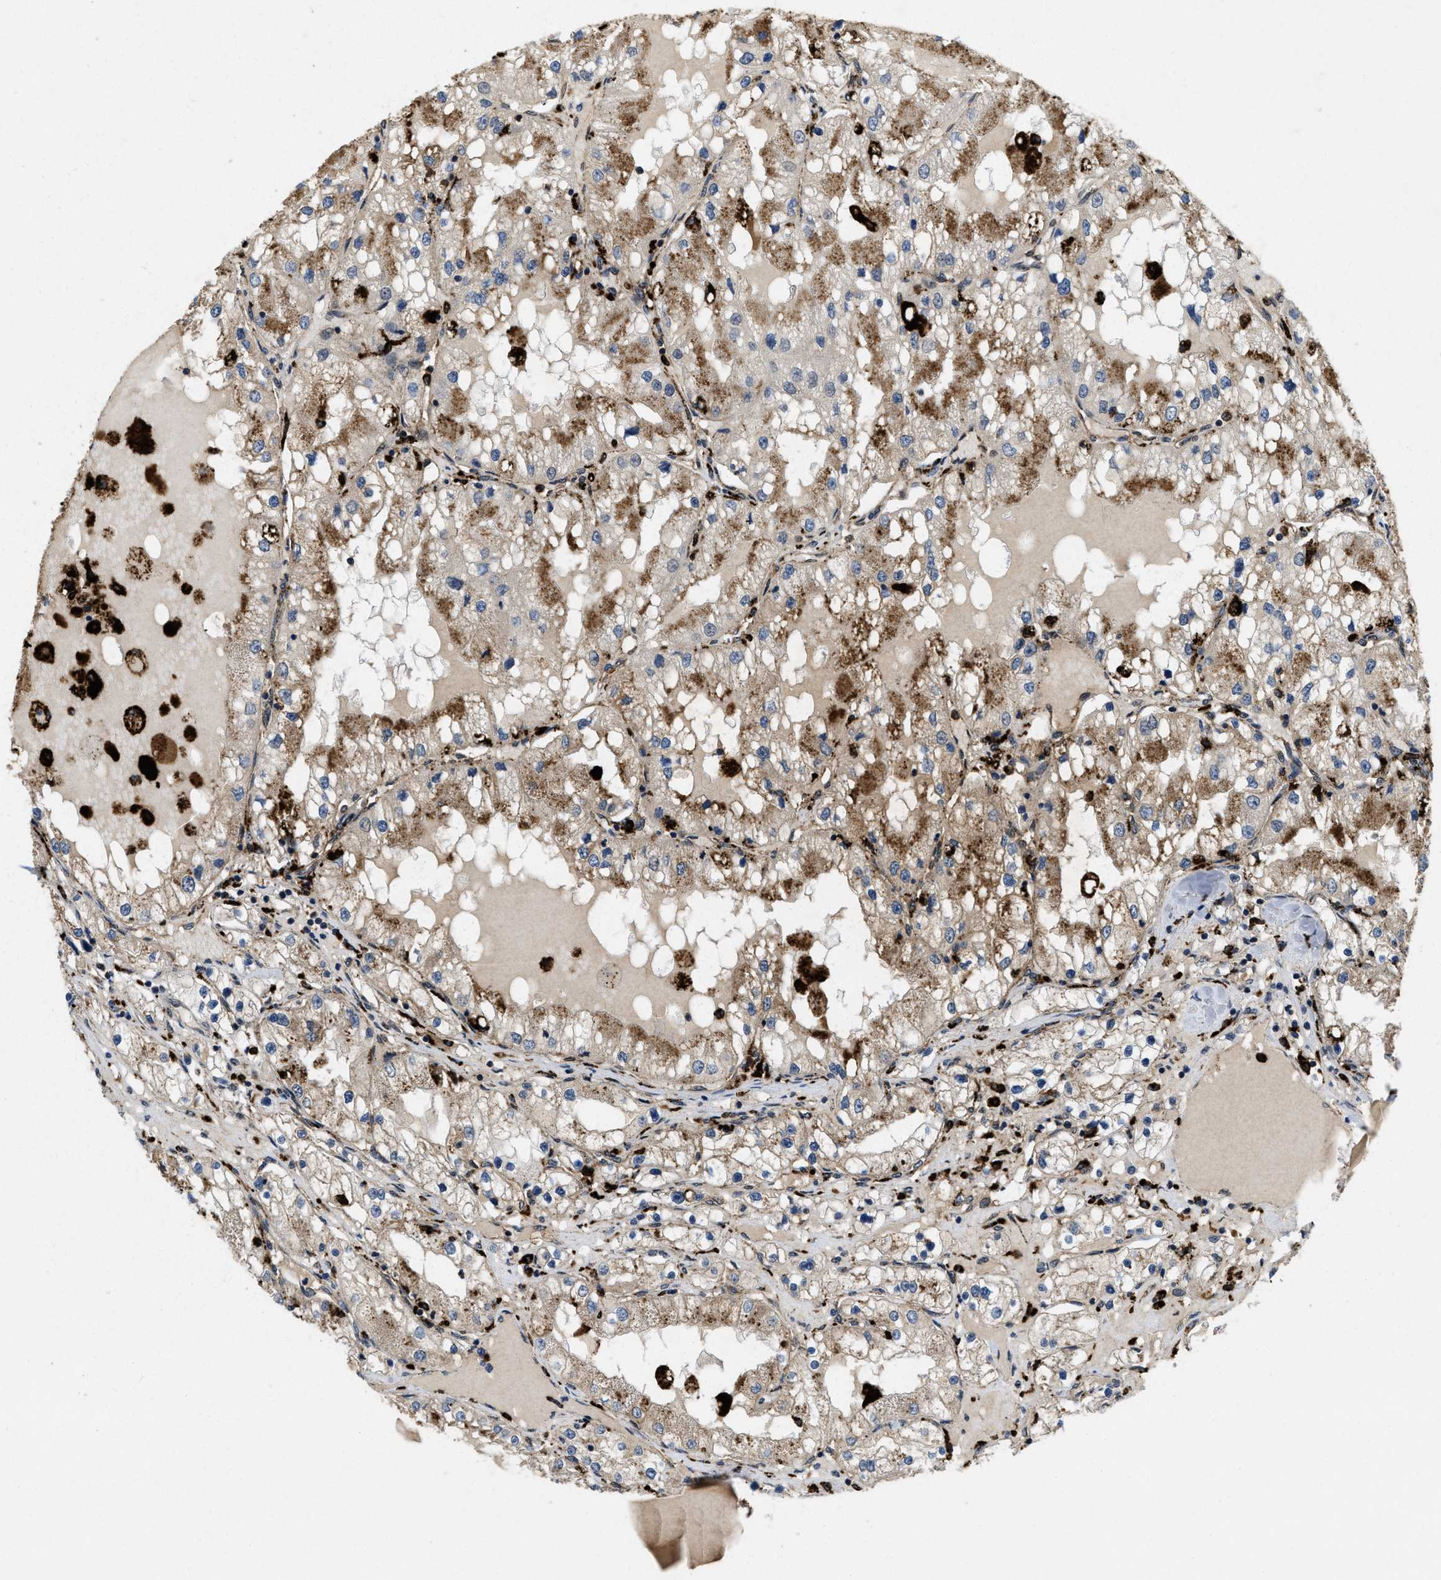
{"staining": {"intensity": "moderate", "quantity": ">75%", "location": "cytoplasmic/membranous"}, "tissue": "renal cancer", "cell_type": "Tumor cells", "image_type": "cancer", "snomed": [{"axis": "morphology", "description": "Adenocarcinoma, NOS"}, {"axis": "topography", "description": "Kidney"}], "caption": "Adenocarcinoma (renal) stained with a brown dye demonstrates moderate cytoplasmic/membranous positive staining in approximately >75% of tumor cells.", "gene": "BMPR2", "patient": {"sex": "male", "age": 68}}